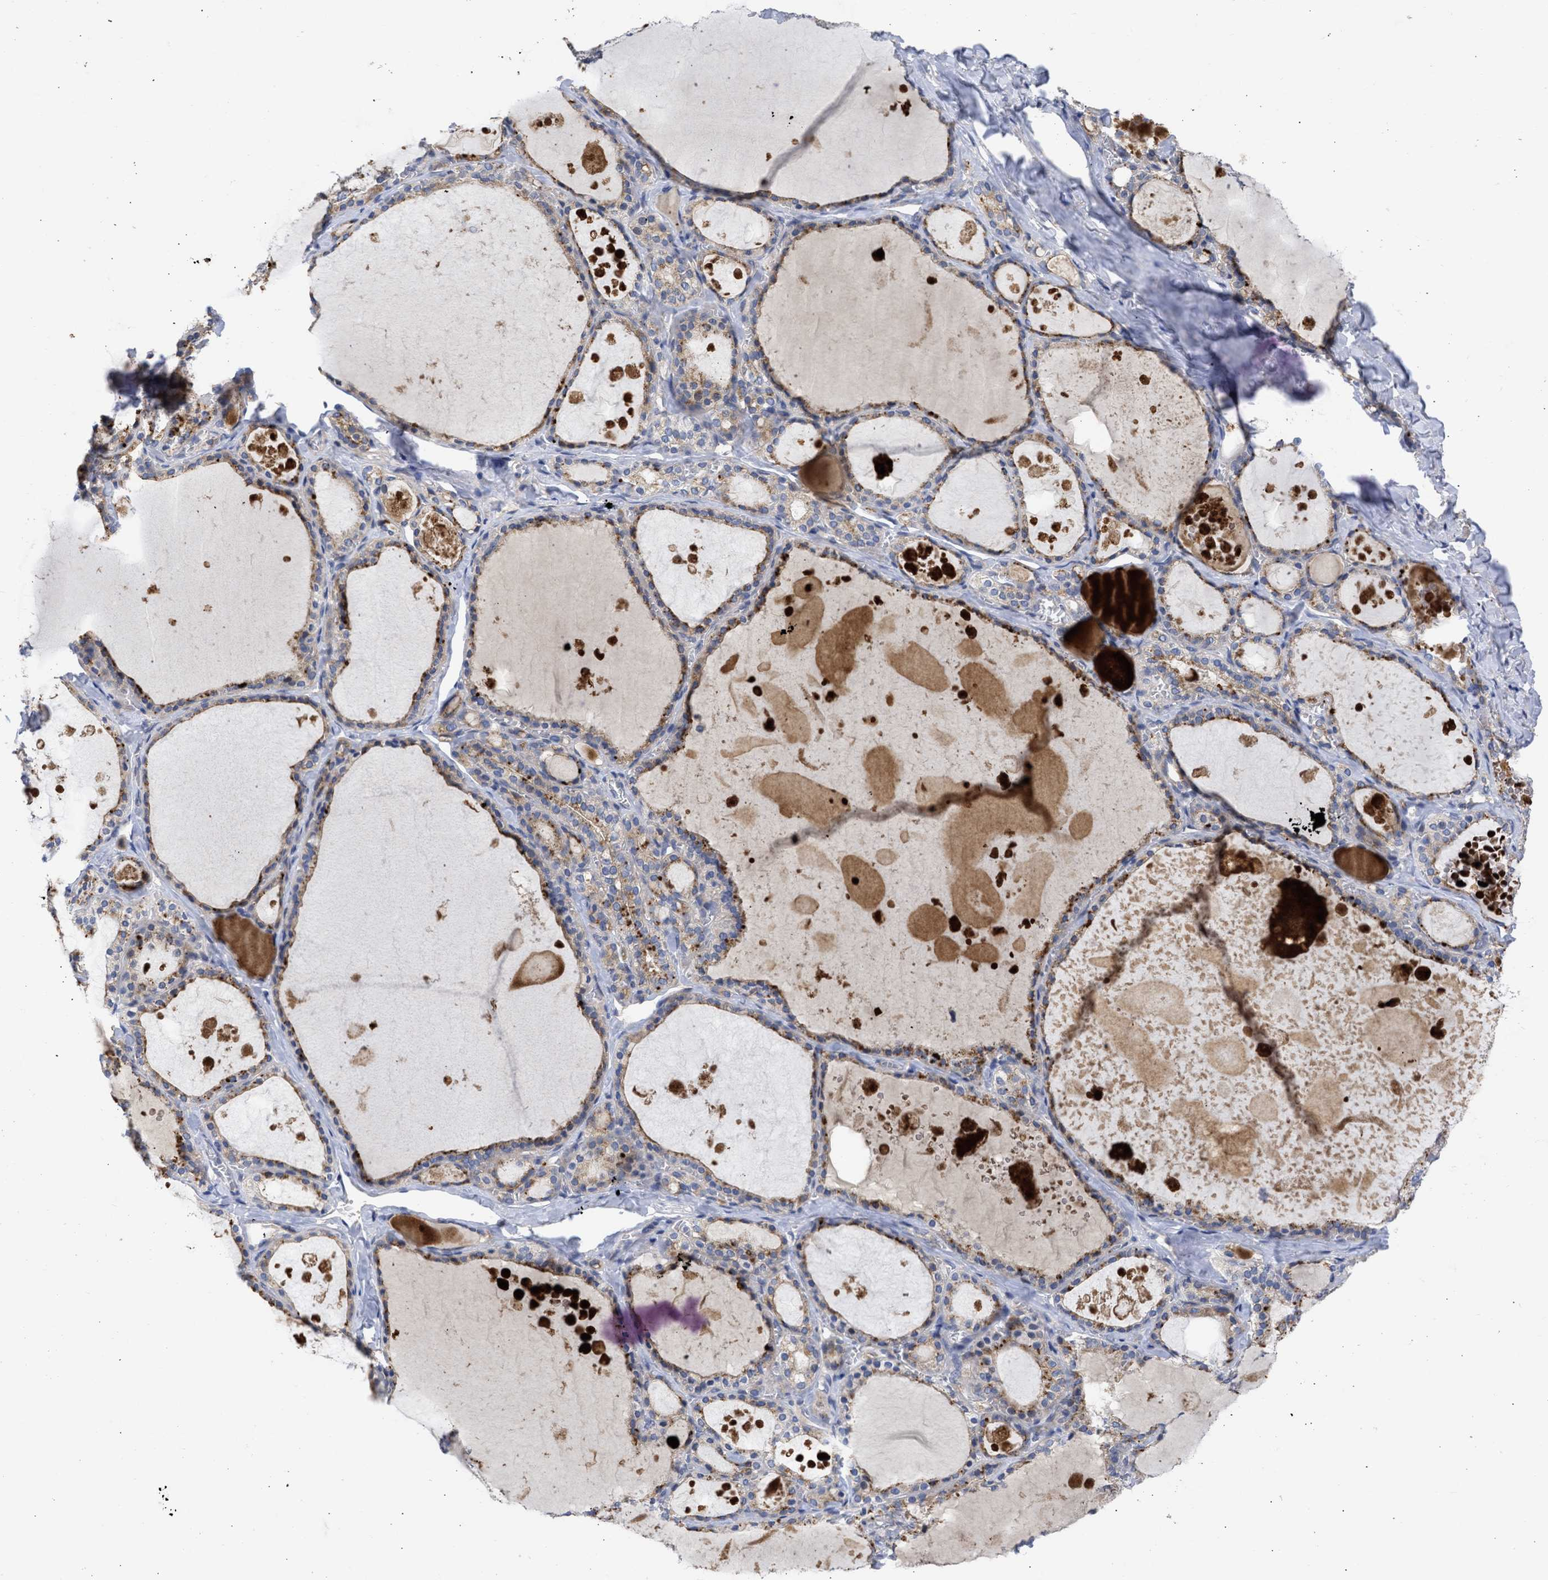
{"staining": {"intensity": "moderate", "quantity": "25%-75%", "location": "cytoplasmic/membranous"}, "tissue": "thyroid gland", "cell_type": "Glandular cells", "image_type": "normal", "snomed": [{"axis": "morphology", "description": "Normal tissue, NOS"}, {"axis": "topography", "description": "Thyroid gland"}], "caption": "The micrograph reveals a brown stain indicating the presence of a protein in the cytoplasmic/membranous of glandular cells in thyroid gland.", "gene": "ARHGEF4", "patient": {"sex": "male", "age": 56}}